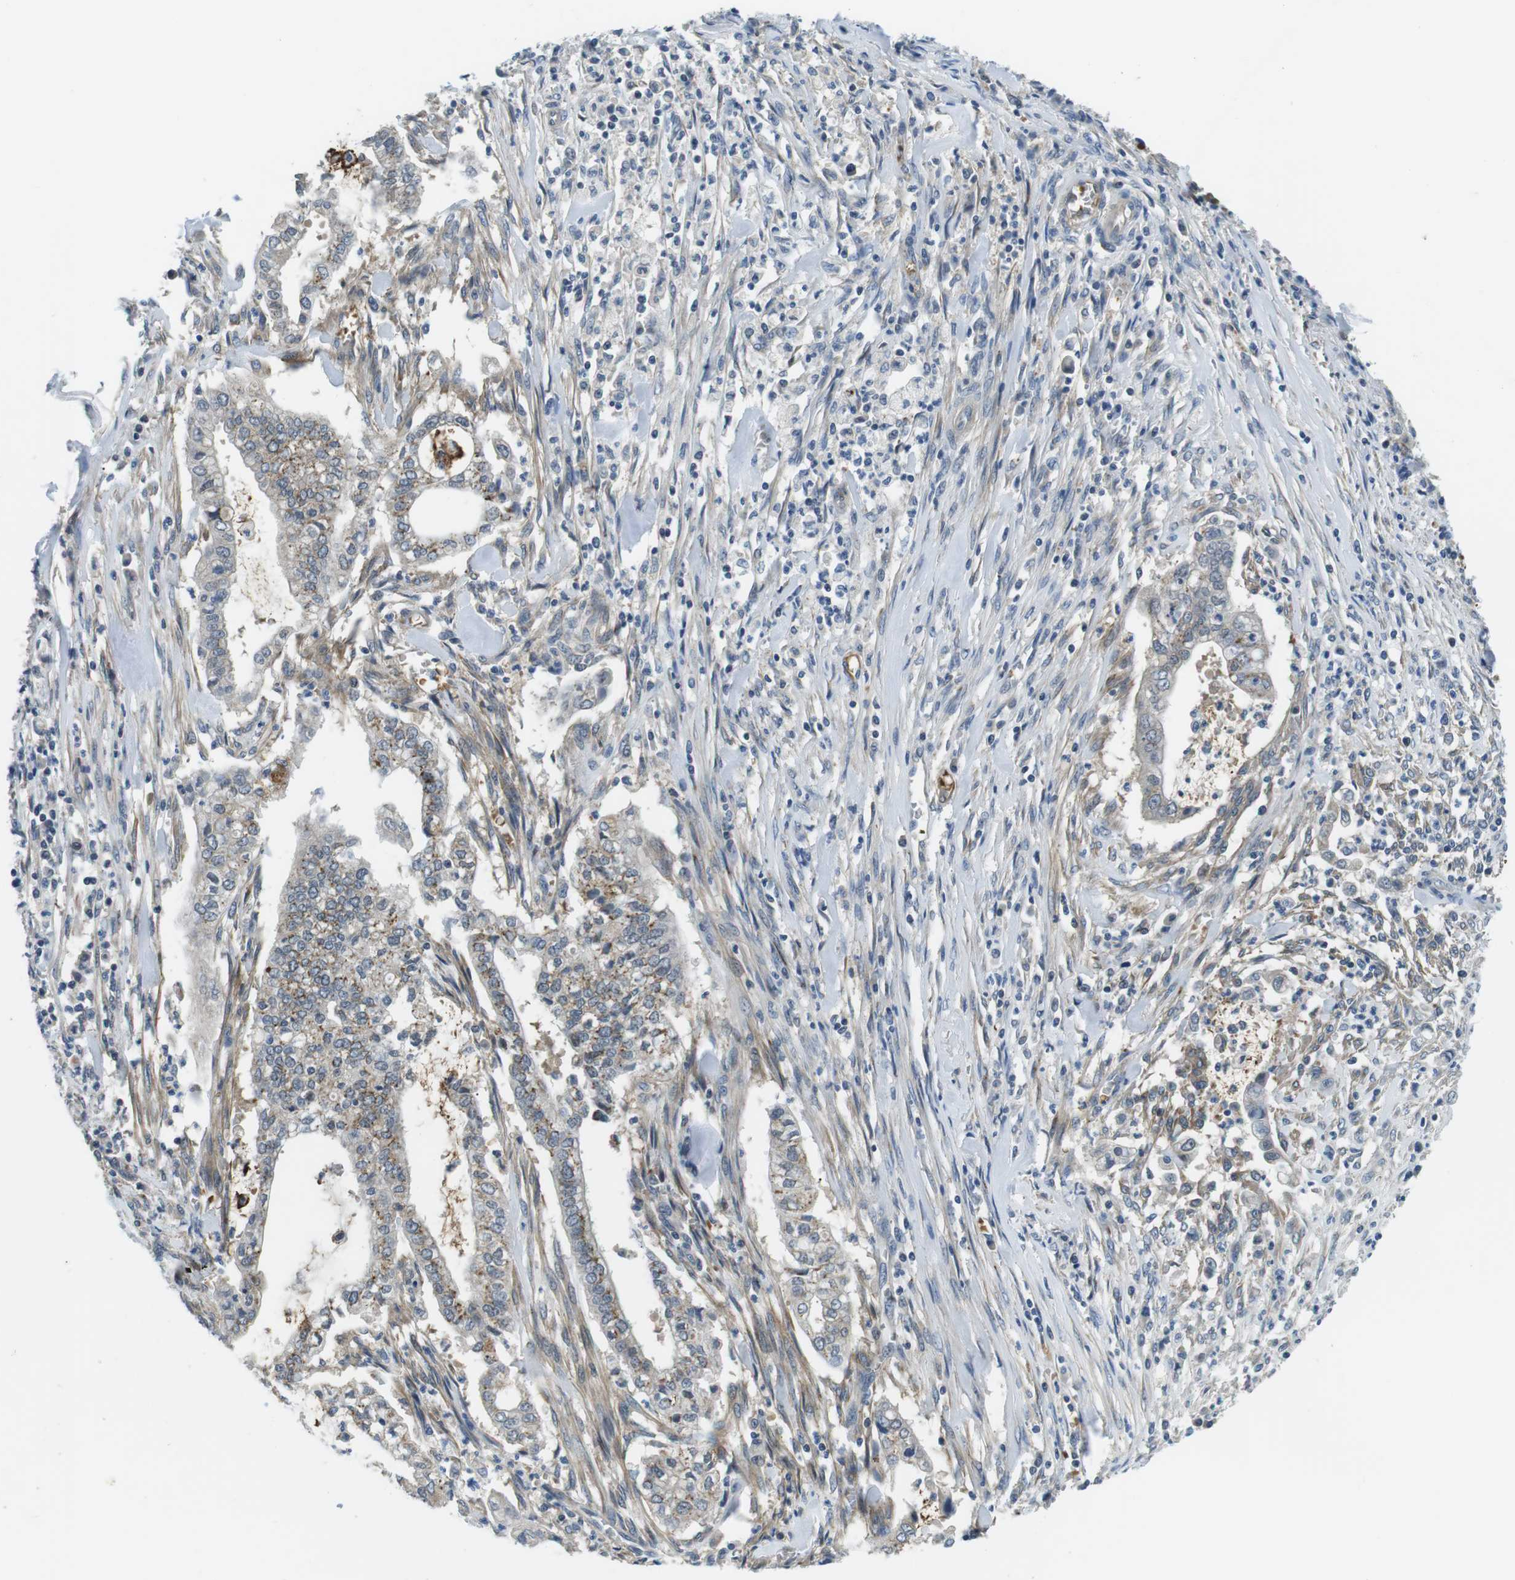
{"staining": {"intensity": "strong", "quantity": "25%-75%", "location": "cytoplasmic/membranous"}, "tissue": "cervical cancer", "cell_type": "Tumor cells", "image_type": "cancer", "snomed": [{"axis": "morphology", "description": "Adenocarcinoma, NOS"}, {"axis": "topography", "description": "Cervix"}], "caption": "Protein expression by IHC displays strong cytoplasmic/membranous staining in approximately 25%-75% of tumor cells in cervical adenocarcinoma. (IHC, brightfield microscopy, high magnification).", "gene": "WSCD1", "patient": {"sex": "female", "age": 44}}